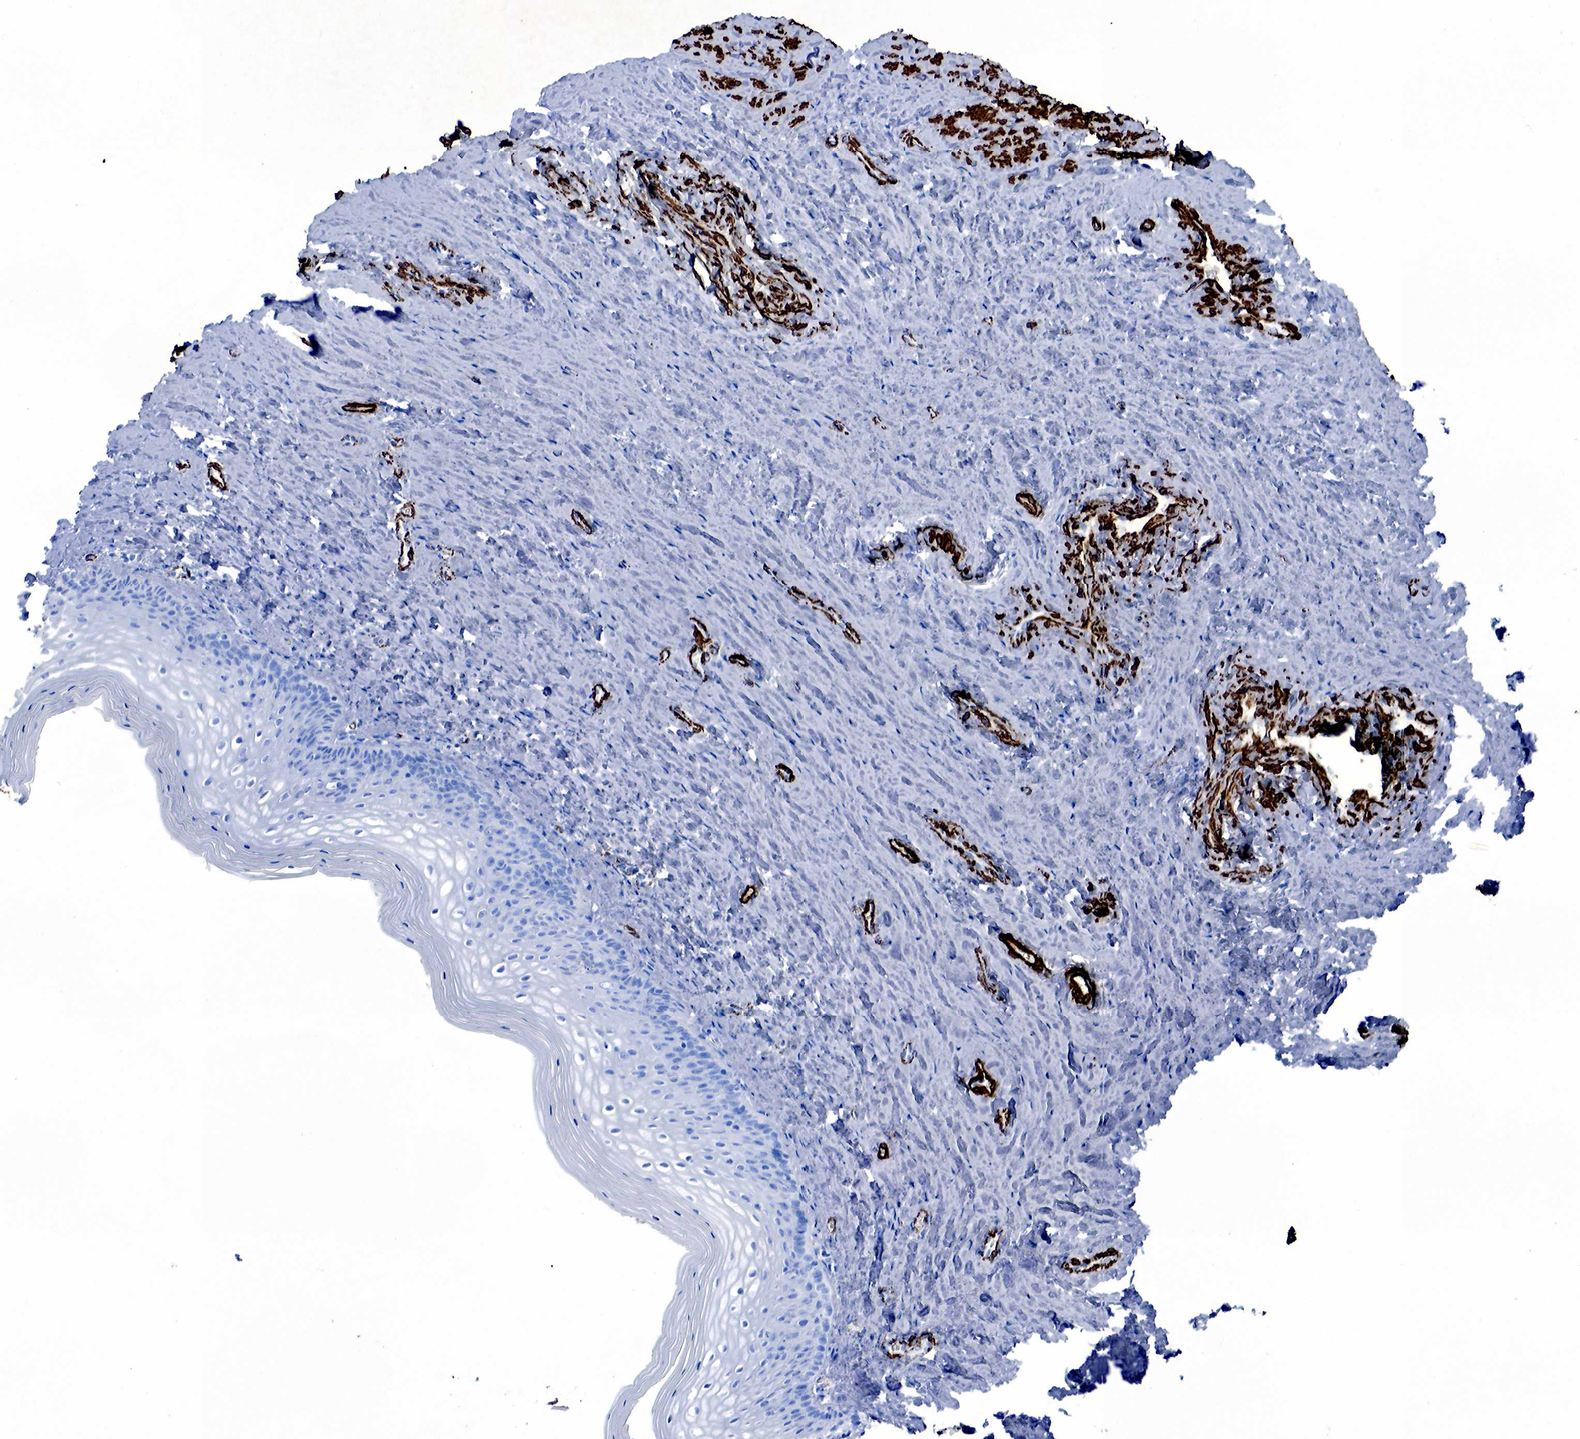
{"staining": {"intensity": "negative", "quantity": "none", "location": "none"}, "tissue": "vagina", "cell_type": "Squamous epithelial cells", "image_type": "normal", "snomed": [{"axis": "morphology", "description": "Normal tissue, NOS"}, {"axis": "topography", "description": "Vagina"}], "caption": "Immunohistochemistry histopathology image of unremarkable vagina: human vagina stained with DAB (3,3'-diaminobenzidine) reveals no significant protein staining in squamous epithelial cells. (Immunohistochemistry (ihc), brightfield microscopy, high magnification).", "gene": "ACTA2", "patient": {"sex": "female", "age": 46}}